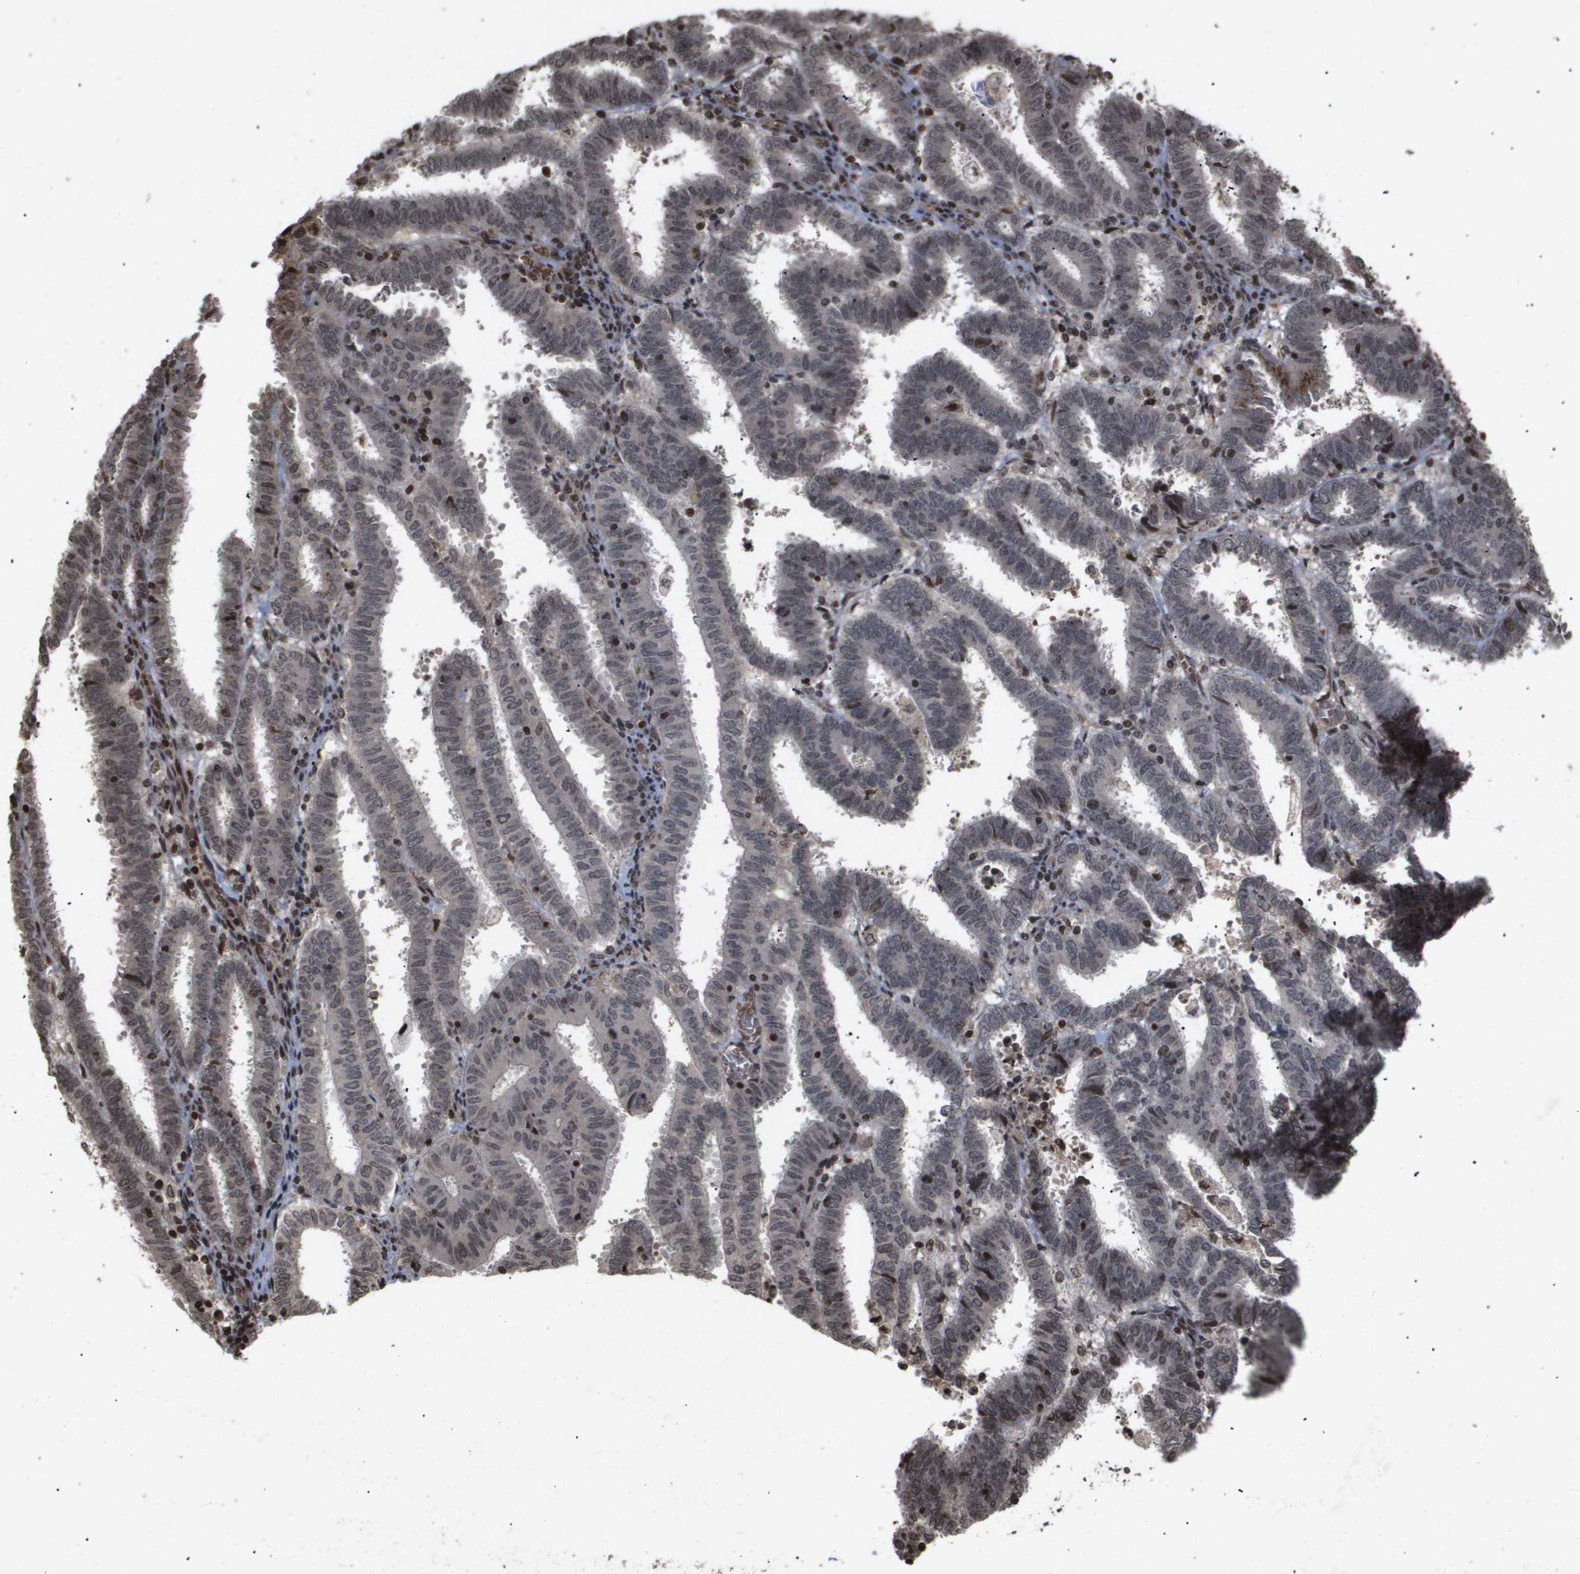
{"staining": {"intensity": "moderate", "quantity": "<25%", "location": "nuclear"}, "tissue": "endometrial cancer", "cell_type": "Tumor cells", "image_type": "cancer", "snomed": [{"axis": "morphology", "description": "Adenocarcinoma, NOS"}, {"axis": "topography", "description": "Uterus"}], "caption": "DAB (3,3'-diaminobenzidine) immunohistochemical staining of human adenocarcinoma (endometrial) exhibits moderate nuclear protein staining in approximately <25% of tumor cells.", "gene": "HSPA6", "patient": {"sex": "female", "age": 83}}